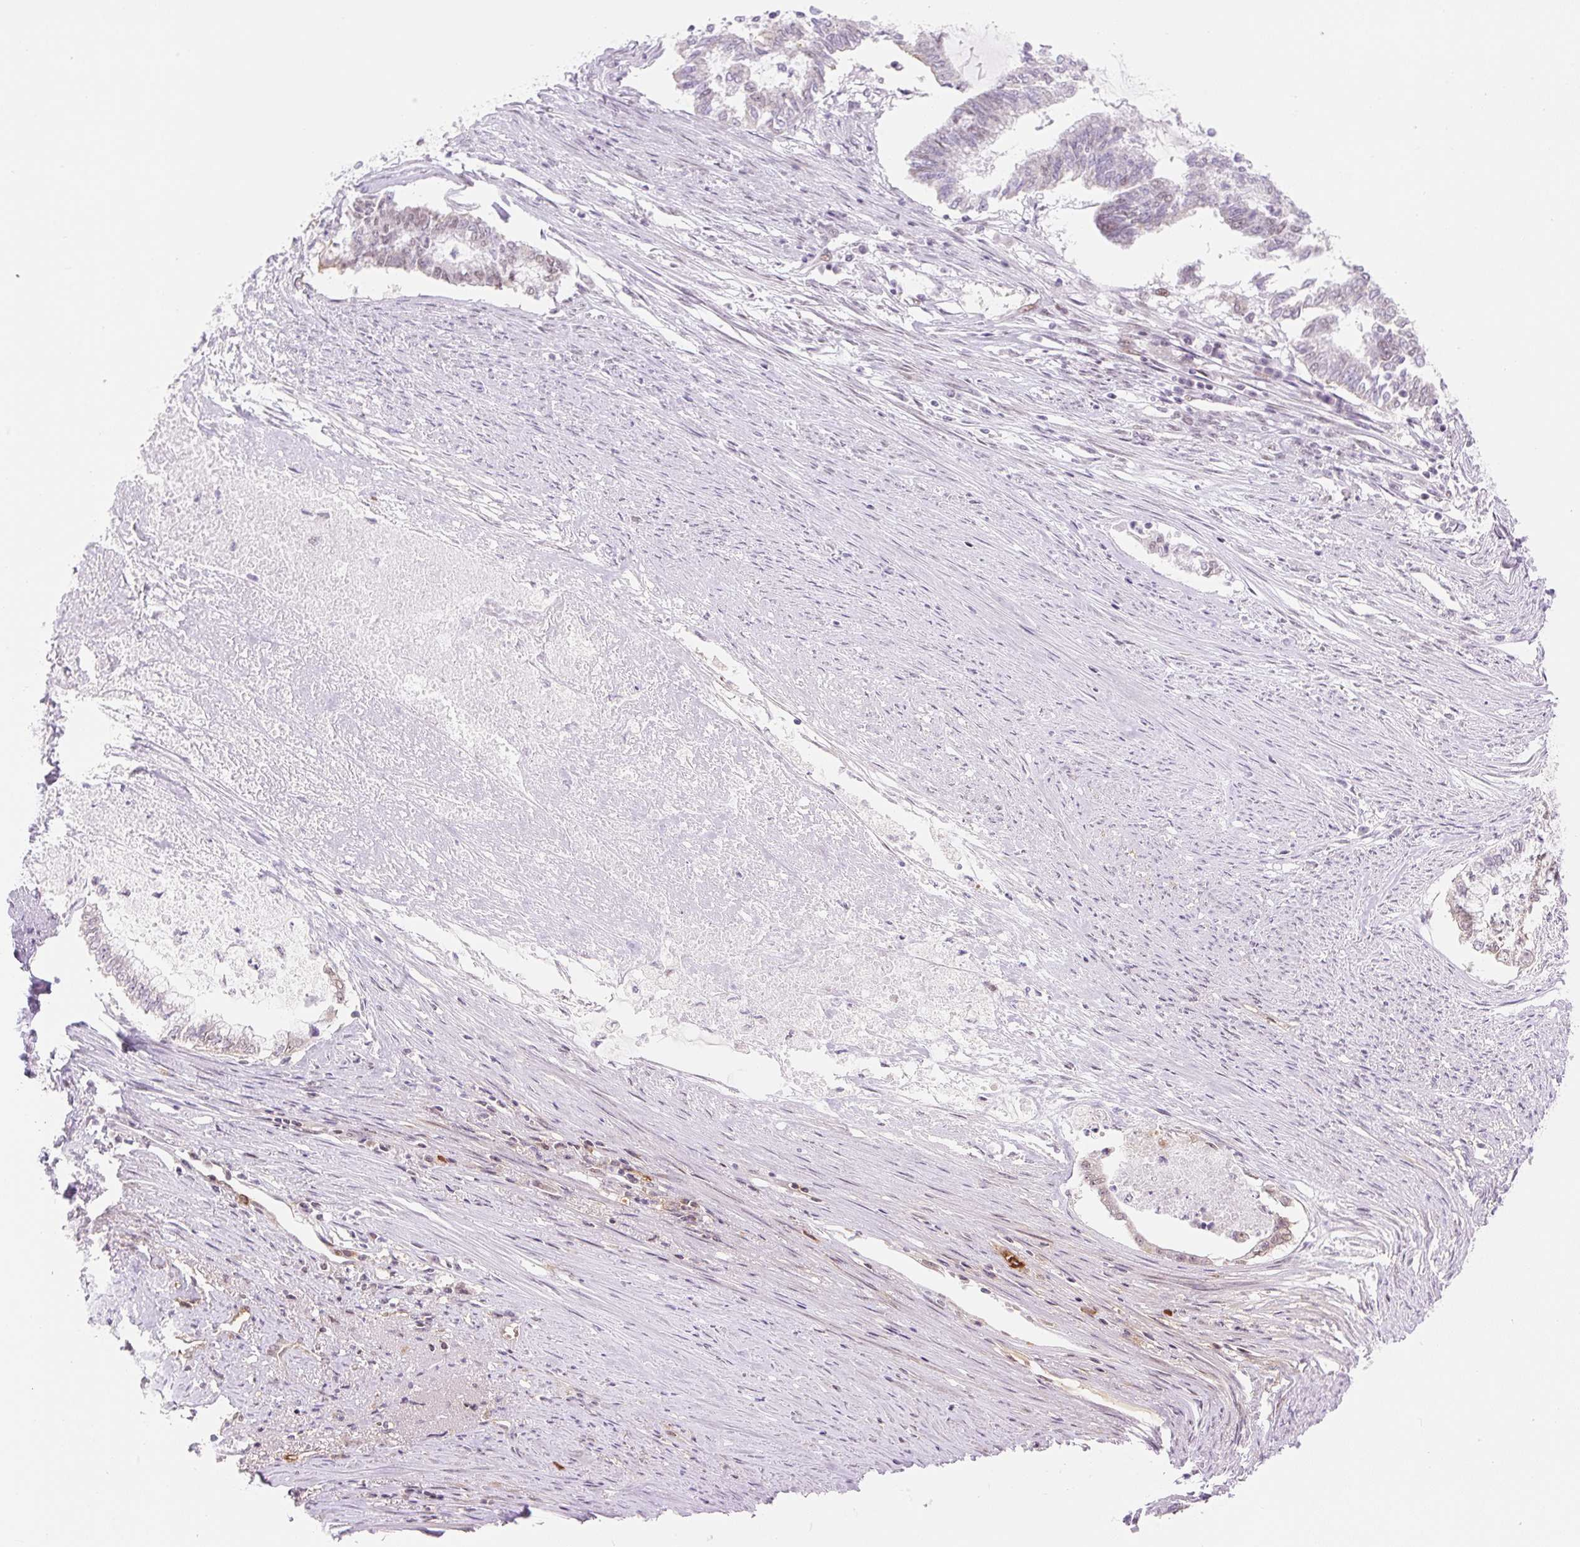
{"staining": {"intensity": "weak", "quantity": "<25%", "location": "nuclear"}, "tissue": "endometrial cancer", "cell_type": "Tumor cells", "image_type": "cancer", "snomed": [{"axis": "morphology", "description": "Adenocarcinoma, NOS"}, {"axis": "topography", "description": "Endometrium"}], "caption": "The image demonstrates no significant staining in tumor cells of endometrial cancer. Nuclei are stained in blue.", "gene": "H2BW1", "patient": {"sex": "female", "age": 79}}